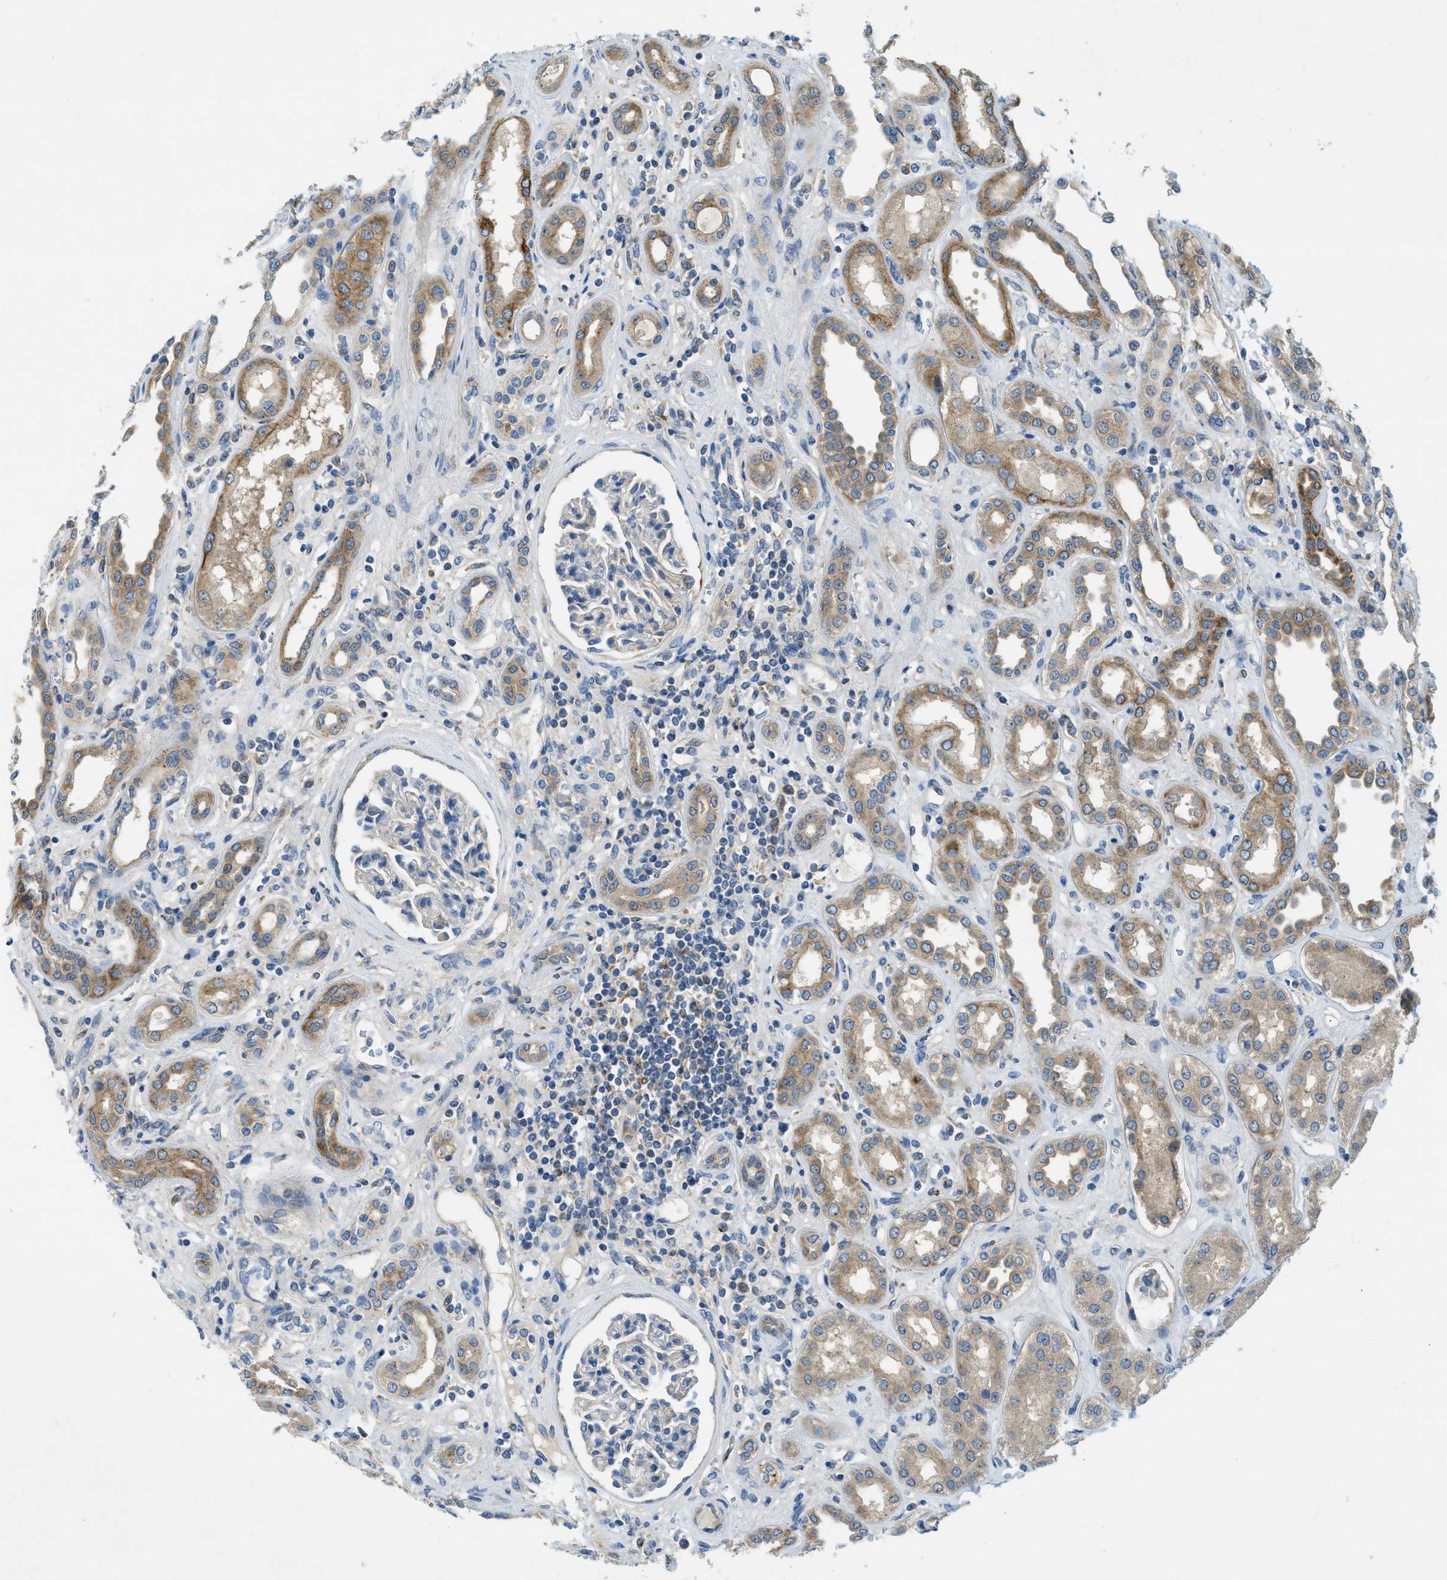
{"staining": {"intensity": "negative", "quantity": "none", "location": "none"}, "tissue": "kidney", "cell_type": "Cells in glomeruli", "image_type": "normal", "snomed": [{"axis": "morphology", "description": "Normal tissue, NOS"}, {"axis": "topography", "description": "Kidney"}], "caption": "The image exhibits no staining of cells in glomeruli in unremarkable kidney.", "gene": "RIPK2", "patient": {"sex": "male", "age": 59}}